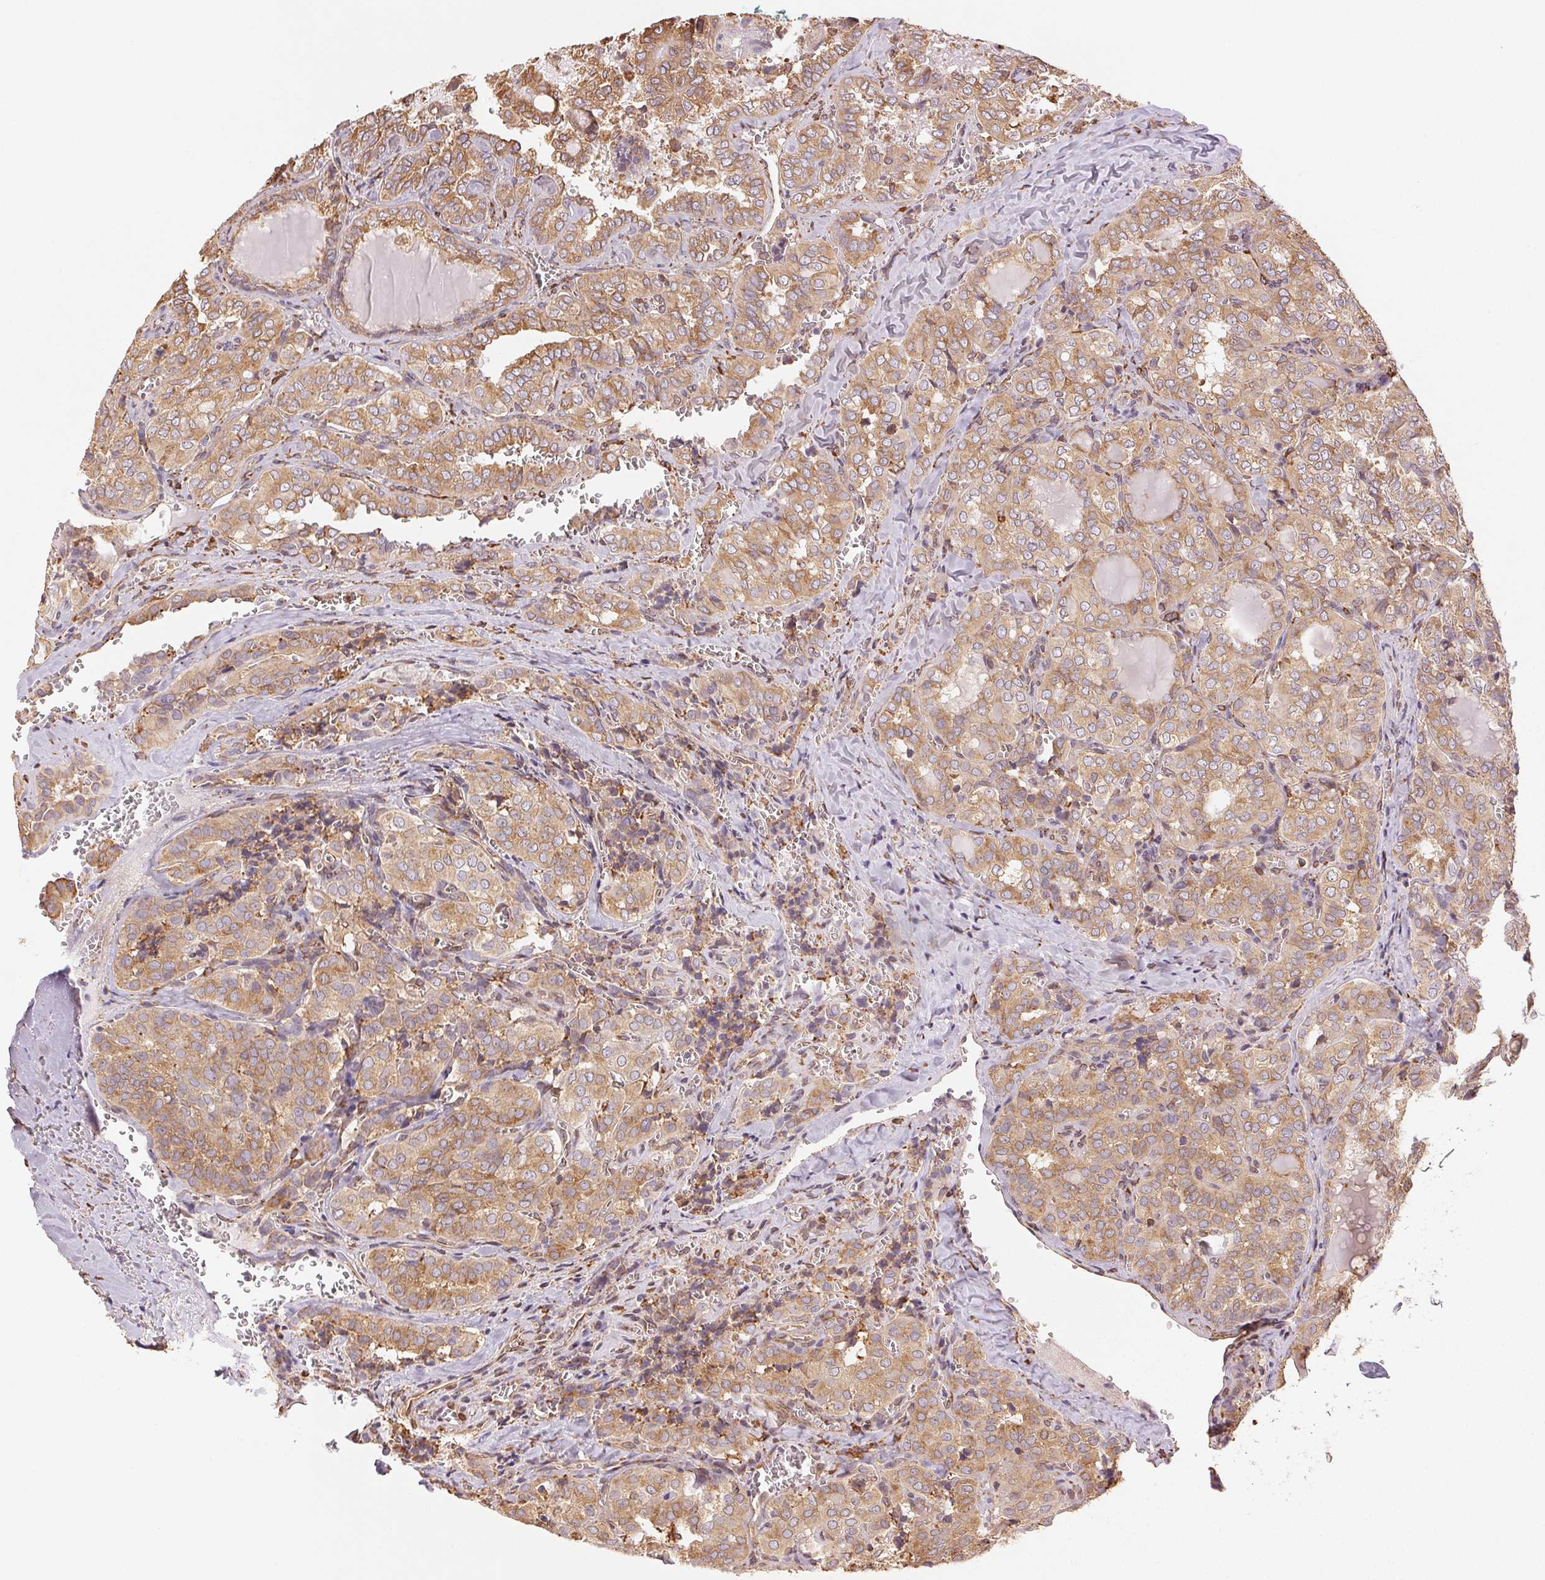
{"staining": {"intensity": "moderate", "quantity": ">75%", "location": "cytoplasmic/membranous"}, "tissue": "thyroid cancer", "cell_type": "Tumor cells", "image_type": "cancer", "snomed": [{"axis": "morphology", "description": "Papillary adenocarcinoma, NOS"}, {"axis": "topography", "description": "Thyroid gland"}], "caption": "Thyroid cancer stained with a protein marker demonstrates moderate staining in tumor cells.", "gene": "RCN3", "patient": {"sex": "female", "age": 41}}